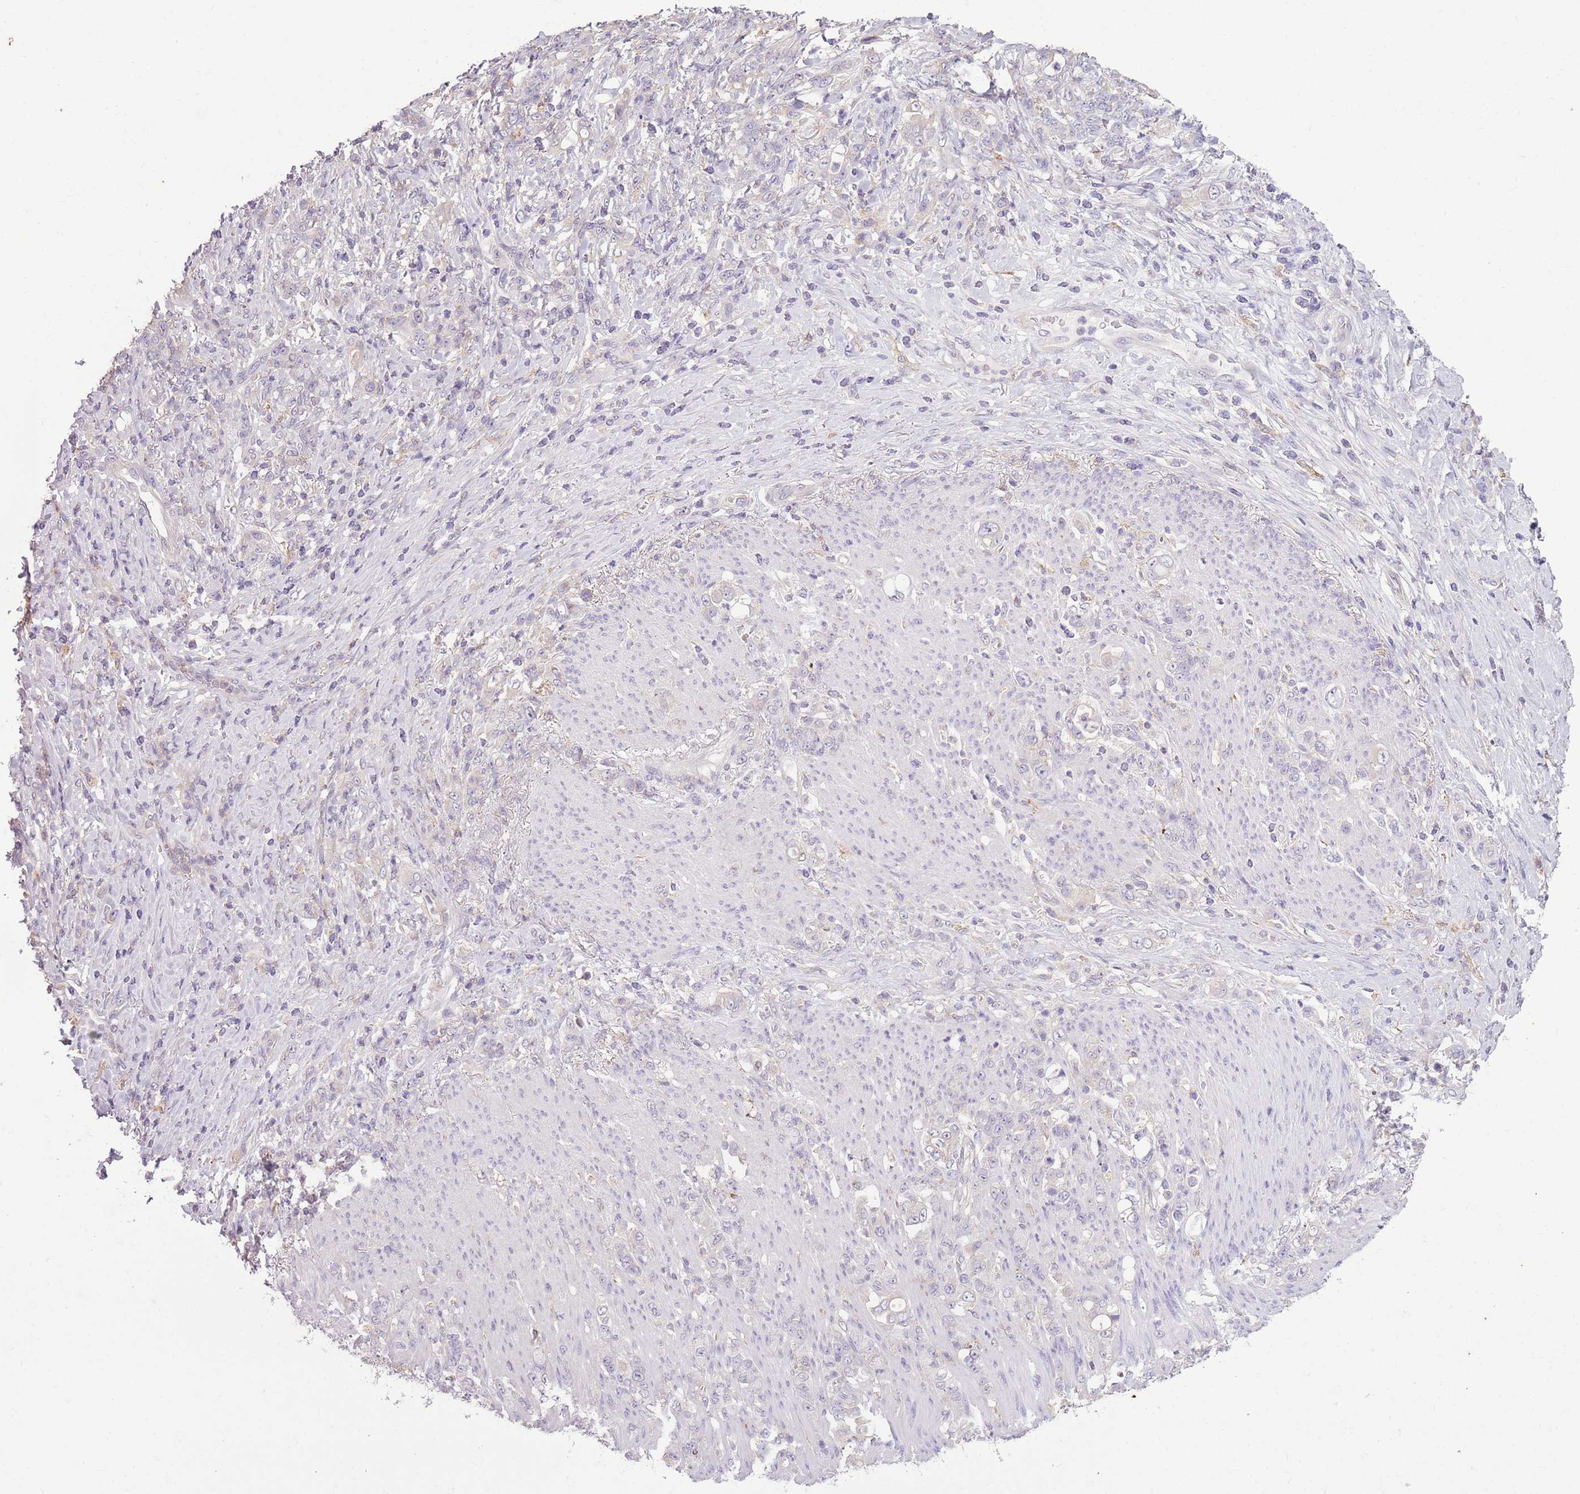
{"staining": {"intensity": "negative", "quantity": "none", "location": "none"}, "tissue": "stomach cancer", "cell_type": "Tumor cells", "image_type": "cancer", "snomed": [{"axis": "morphology", "description": "Normal tissue, NOS"}, {"axis": "morphology", "description": "Adenocarcinoma, NOS"}, {"axis": "topography", "description": "Stomach"}], "caption": "Immunohistochemistry (IHC) histopathology image of human stomach cancer stained for a protein (brown), which displays no expression in tumor cells.", "gene": "CAPN9", "patient": {"sex": "female", "age": 79}}